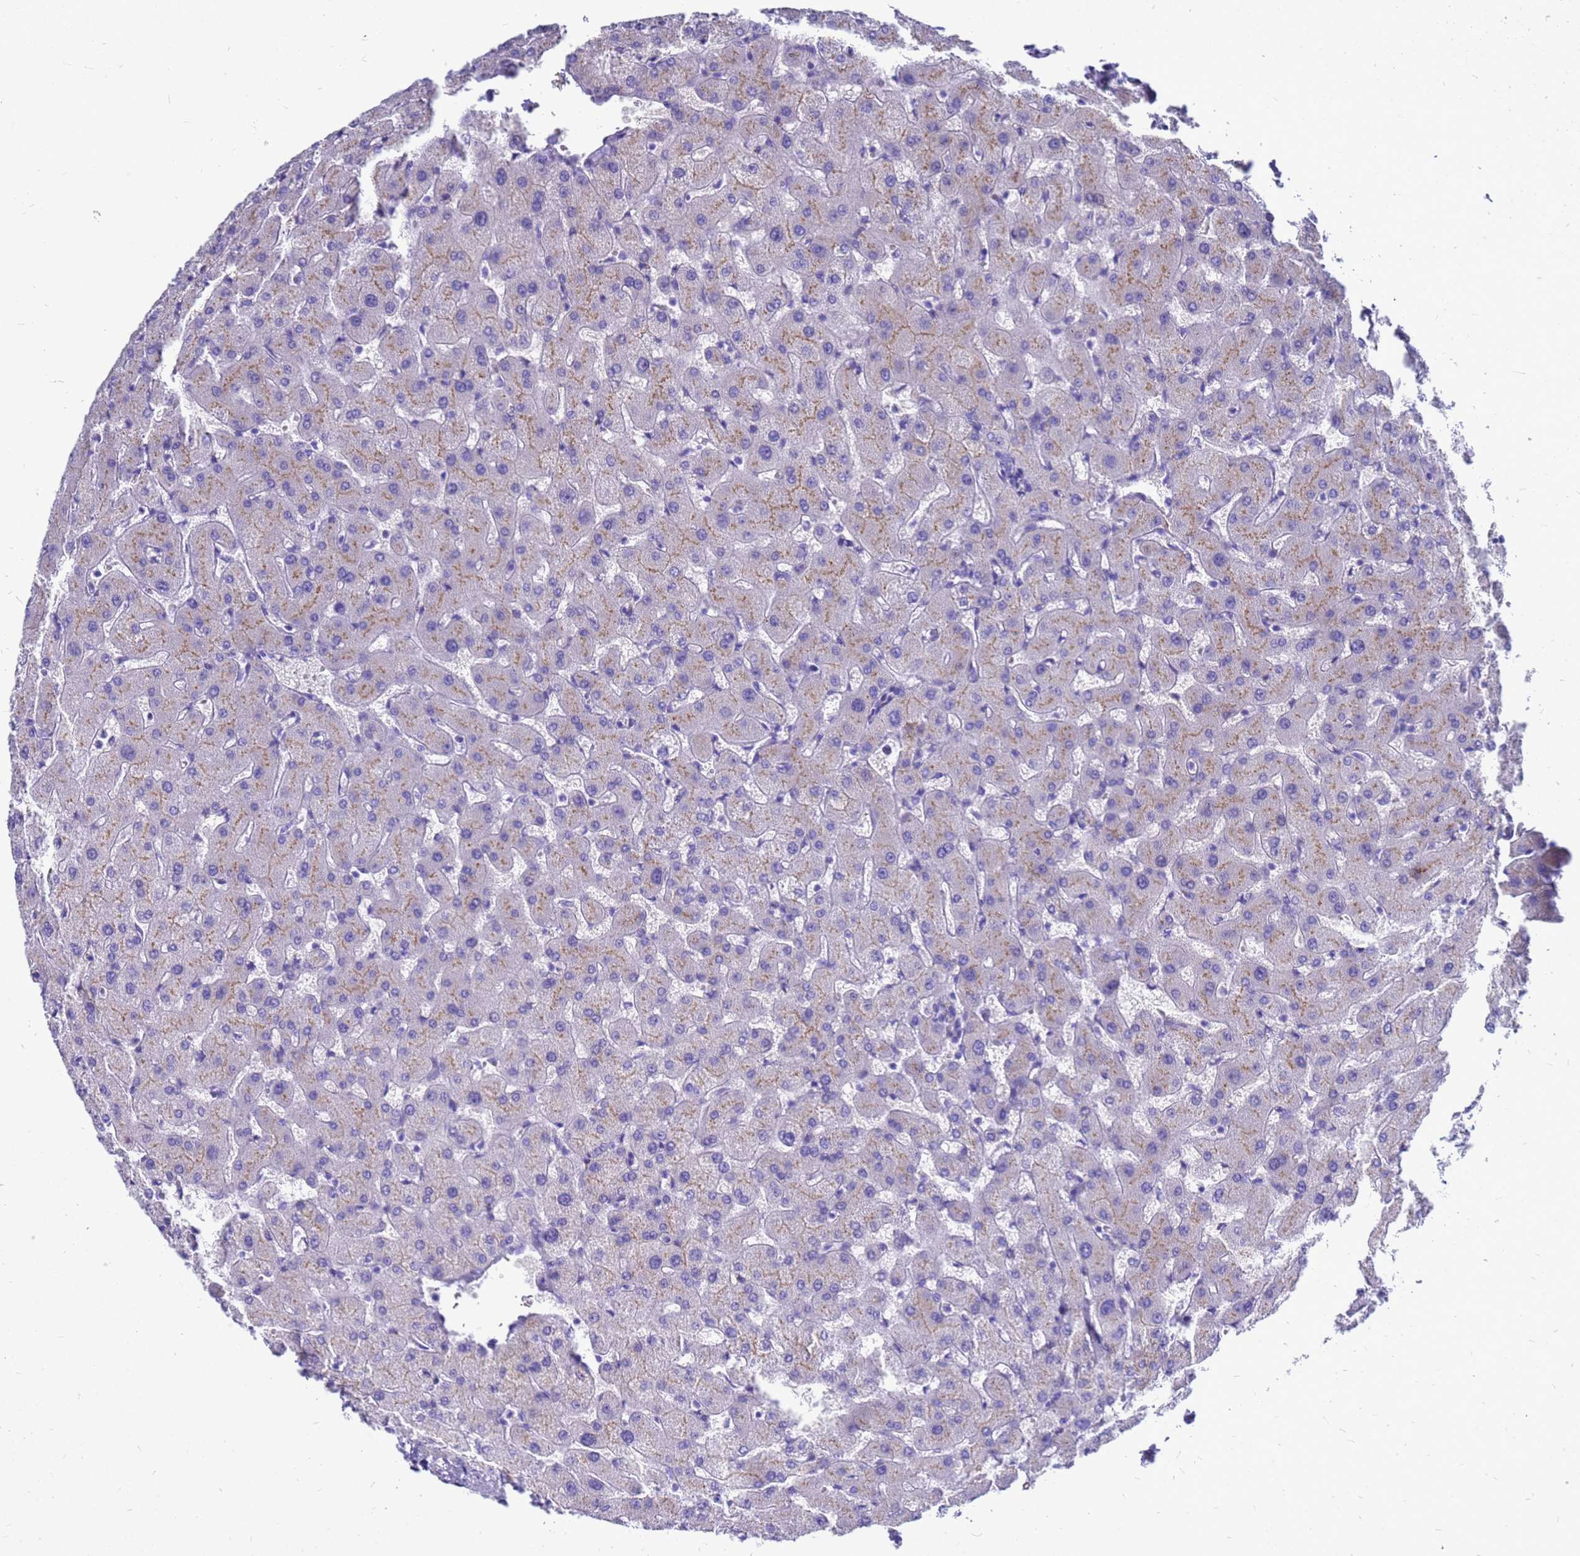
{"staining": {"intensity": "negative", "quantity": "none", "location": "none"}, "tissue": "liver", "cell_type": "Cholangiocytes", "image_type": "normal", "snomed": [{"axis": "morphology", "description": "Normal tissue, NOS"}, {"axis": "topography", "description": "Liver"}], "caption": "A high-resolution micrograph shows immunohistochemistry (IHC) staining of benign liver, which demonstrates no significant positivity in cholangiocytes. Nuclei are stained in blue.", "gene": "OR52E2", "patient": {"sex": "female", "age": 63}}